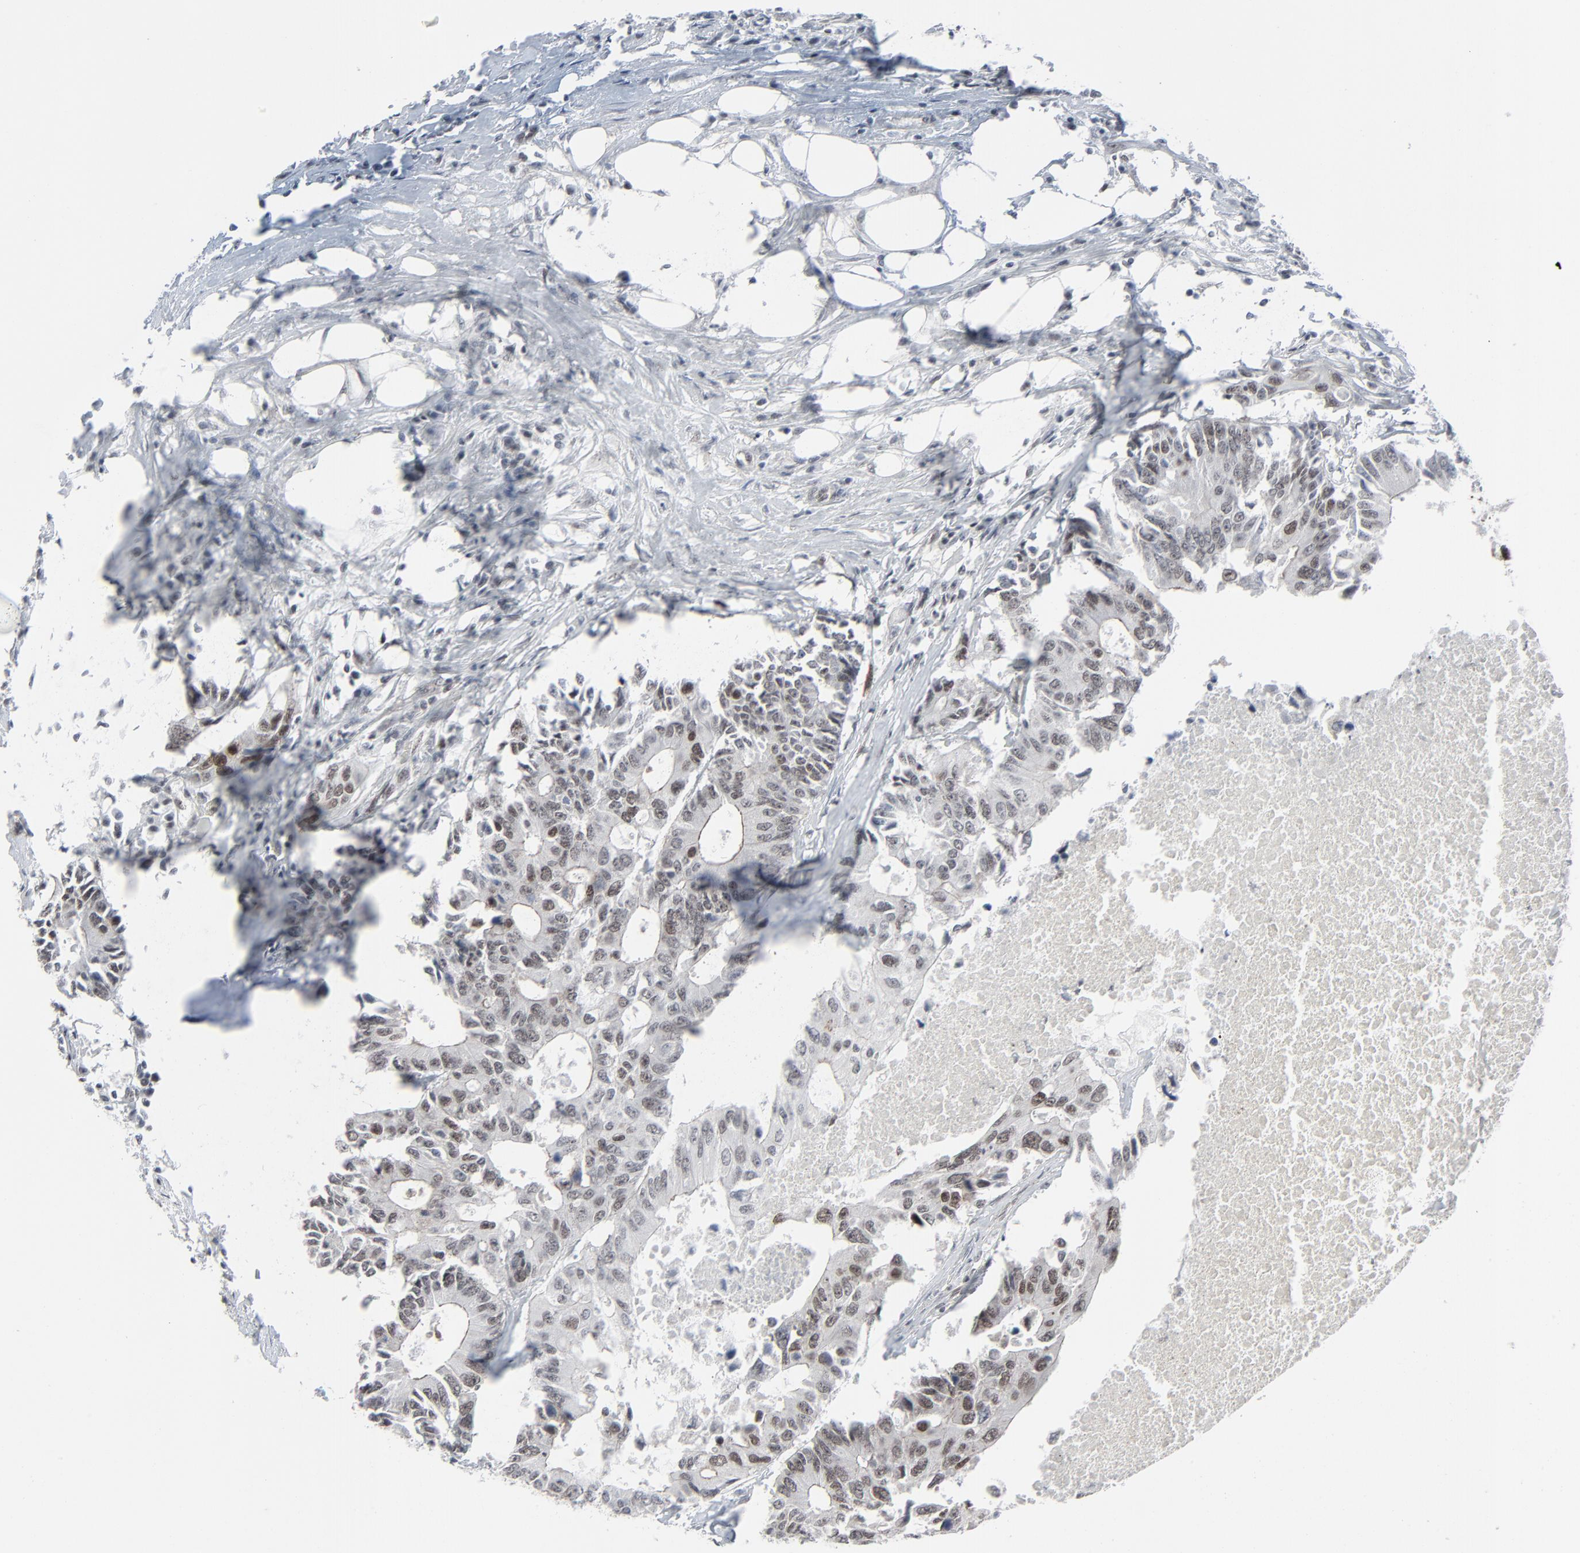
{"staining": {"intensity": "moderate", "quantity": "25%-75%", "location": "nuclear"}, "tissue": "colorectal cancer", "cell_type": "Tumor cells", "image_type": "cancer", "snomed": [{"axis": "morphology", "description": "Adenocarcinoma, NOS"}, {"axis": "topography", "description": "Colon"}], "caption": "Colorectal cancer (adenocarcinoma) tissue demonstrates moderate nuclear staining in about 25%-75% of tumor cells", "gene": "FBXO28", "patient": {"sex": "male", "age": 71}}